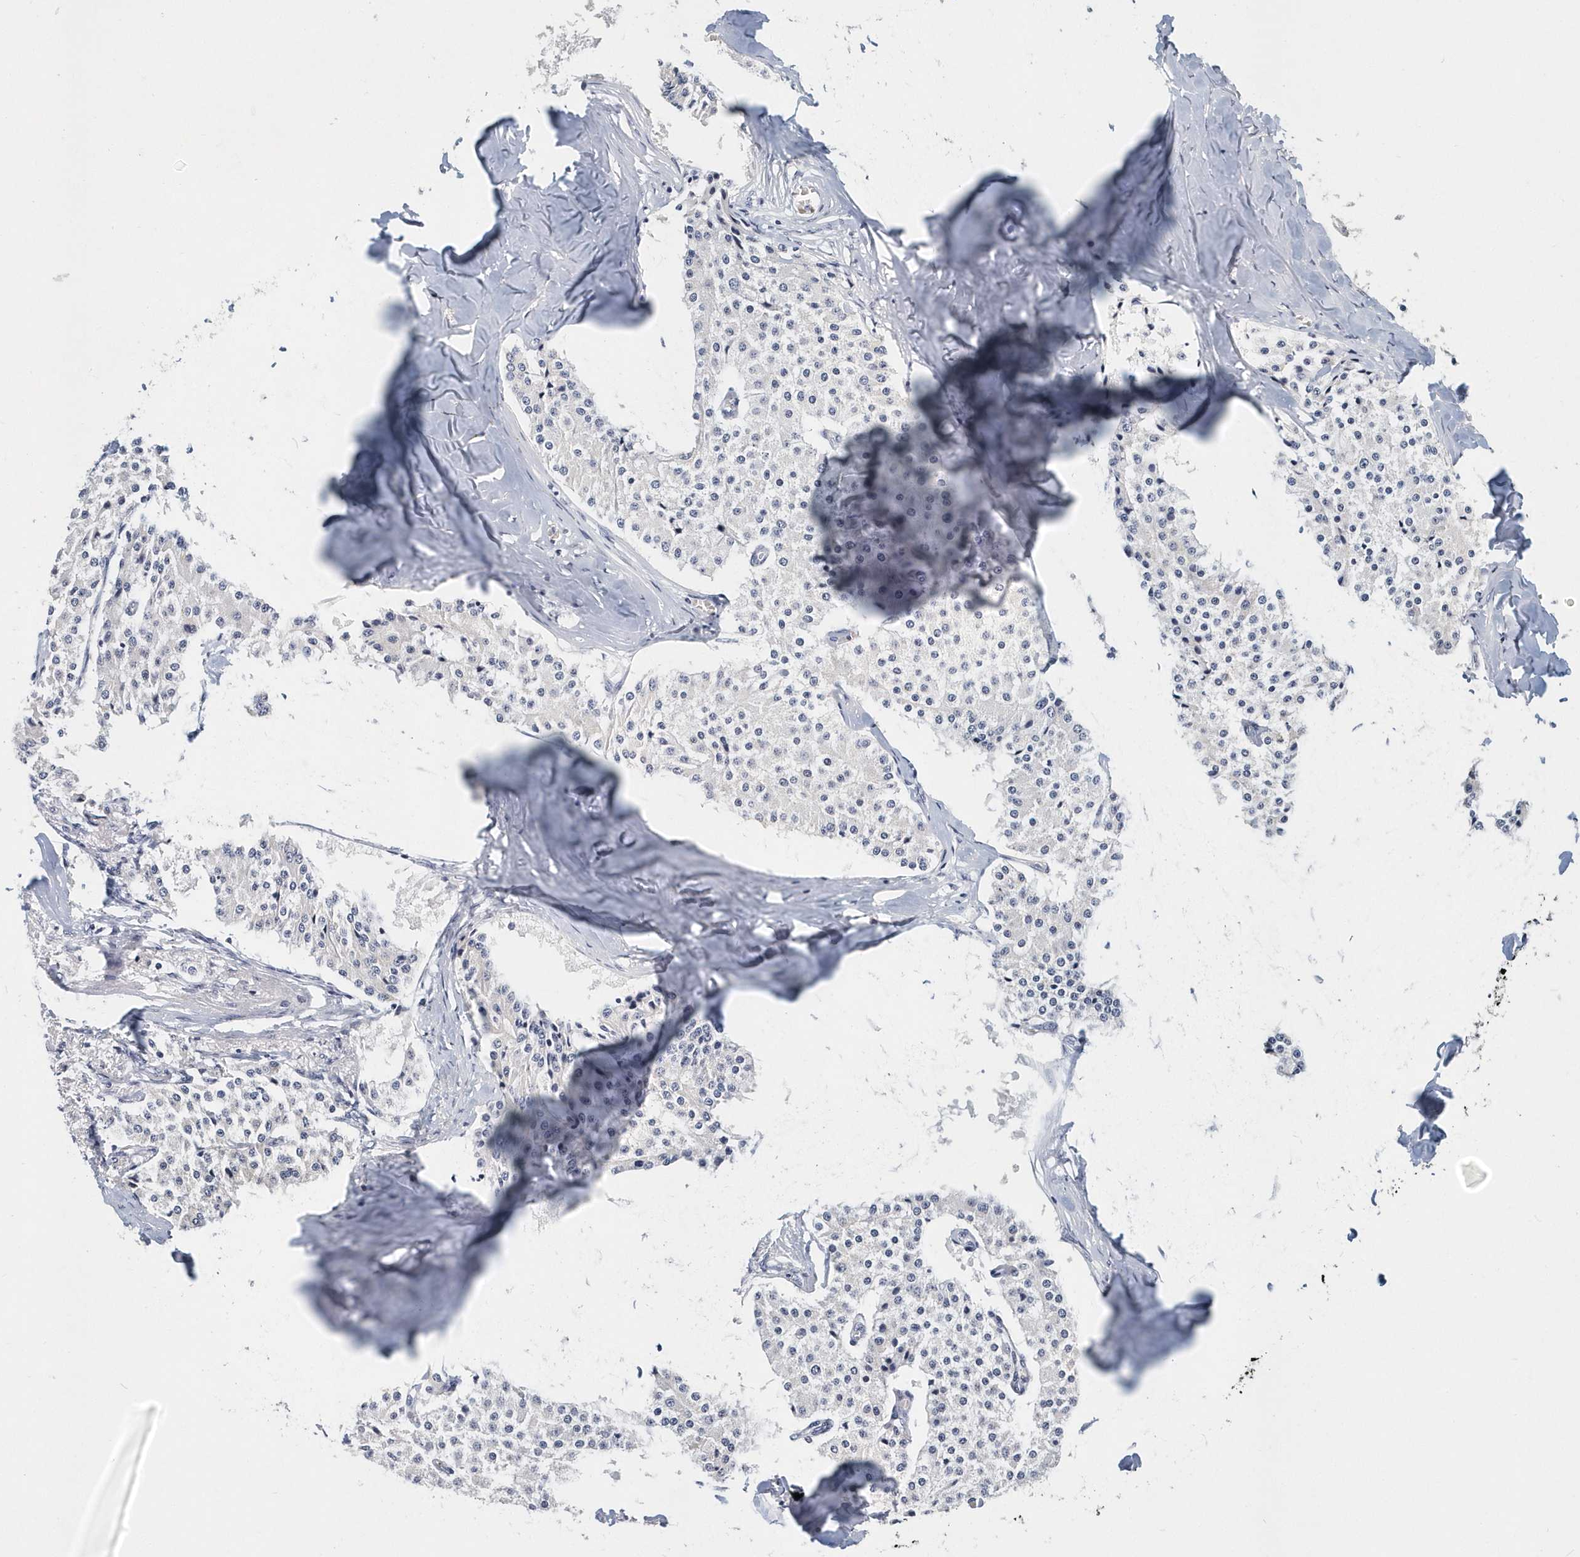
{"staining": {"intensity": "negative", "quantity": "none", "location": "none"}, "tissue": "carcinoid", "cell_type": "Tumor cells", "image_type": "cancer", "snomed": [{"axis": "morphology", "description": "Carcinoid, malignant, NOS"}, {"axis": "topography", "description": "Colon"}], "caption": "Tumor cells show no significant expression in carcinoid (malignant).", "gene": "ITGA2B", "patient": {"sex": "female", "age": 52}}